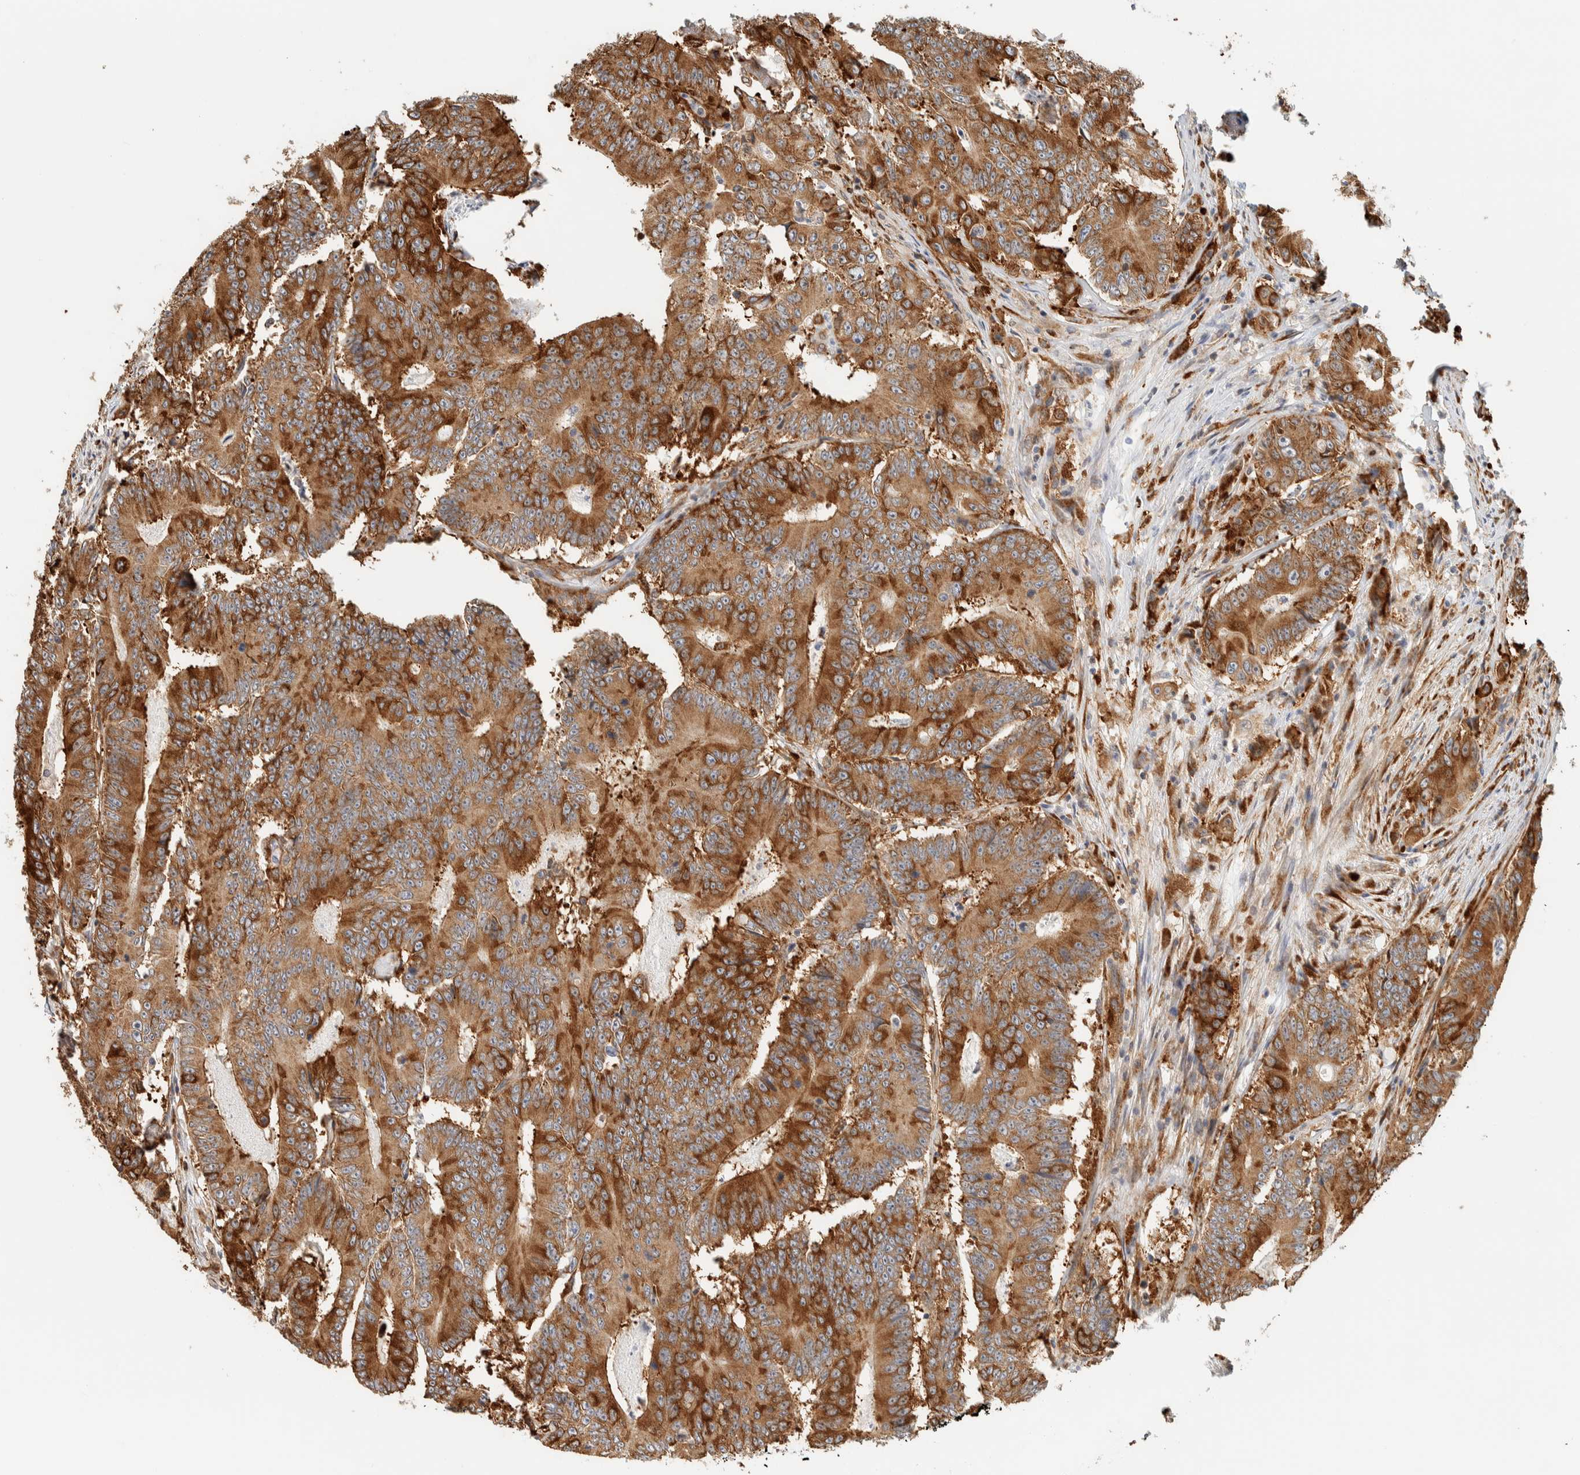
{"staining": {"intensity": "strong", "quantity": ">75%", "location": "cytoplasmic/membranous"}, "tissue": "colorectal cancer", "cell_type": "Tumor cells", "image_type": "cancer", "snomed": [{"axis": "morphology", "description": "Adenocarcinoma, NOS"}, {"axis": "topography", "description": "Colon"}], "caption": "A high amount of strong cytoplasmic/membranous staining is seen in approximately >75% of tumor cells in colorectal cancer (adenocarcinoma) tissue.", "gene": "LLGL2", "patient": {"sex": "male", "age": 83}}